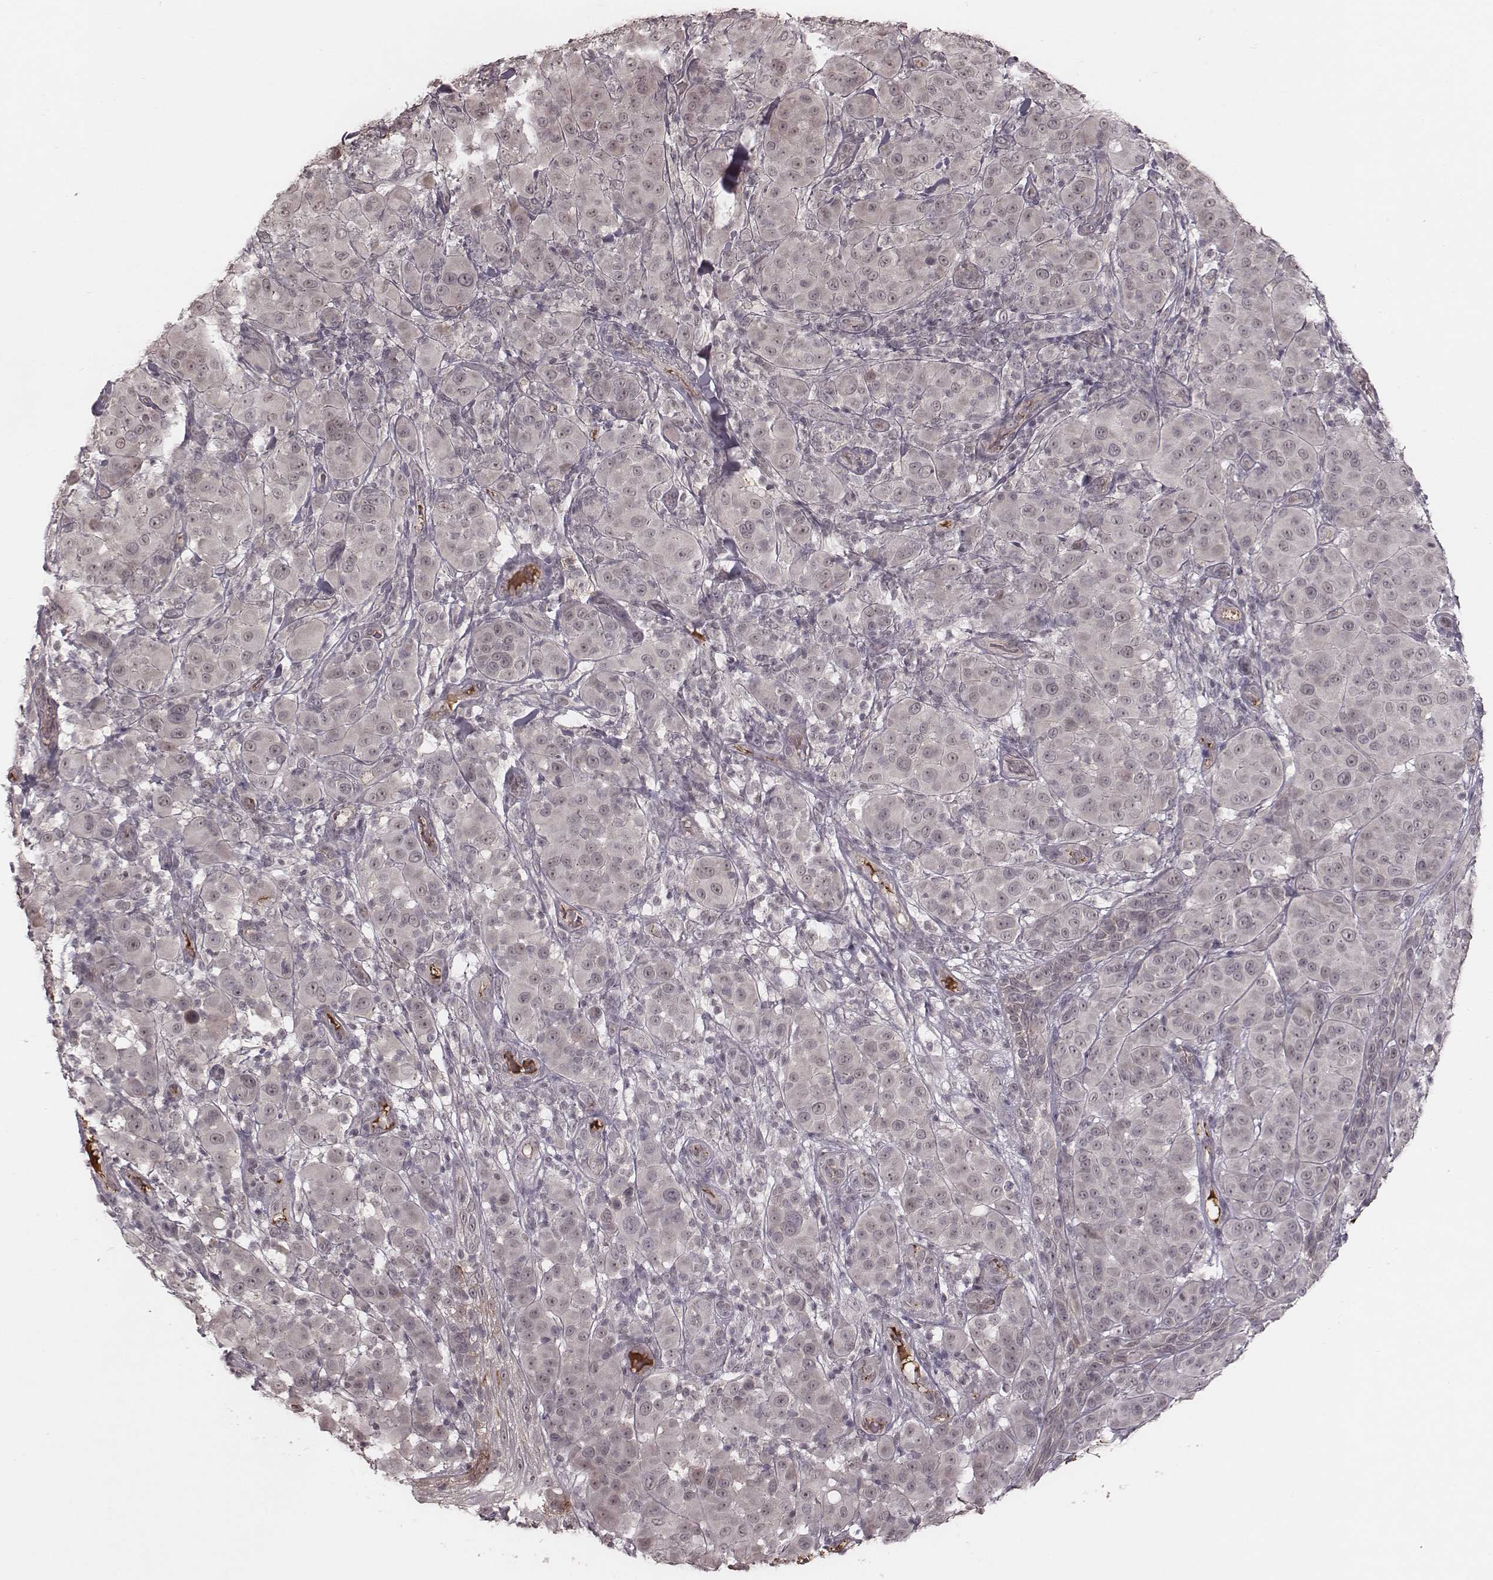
{"staining": {"intensity": "negative", "quantity": "none", "location": "none"}, "tissue": "melanoma", "cell_type": "Tumor cells", "image_type": "cancer", "snomed": [{"axis": "morphology", "description": "Malignant melanoma, NOS"}, {"axis": "topography", "description": "Skin"}], "caption": "High magnification brightfield microscopy of melanoma stained with DAB (3,3'-diaminobenzidine) (brown) and counterstained with hematoxylin (blue): tumor cells show no significant expression. Nuclei are stained in blue.", "gene": "IL5", "patient": {"sex": "female", "age": 87}}